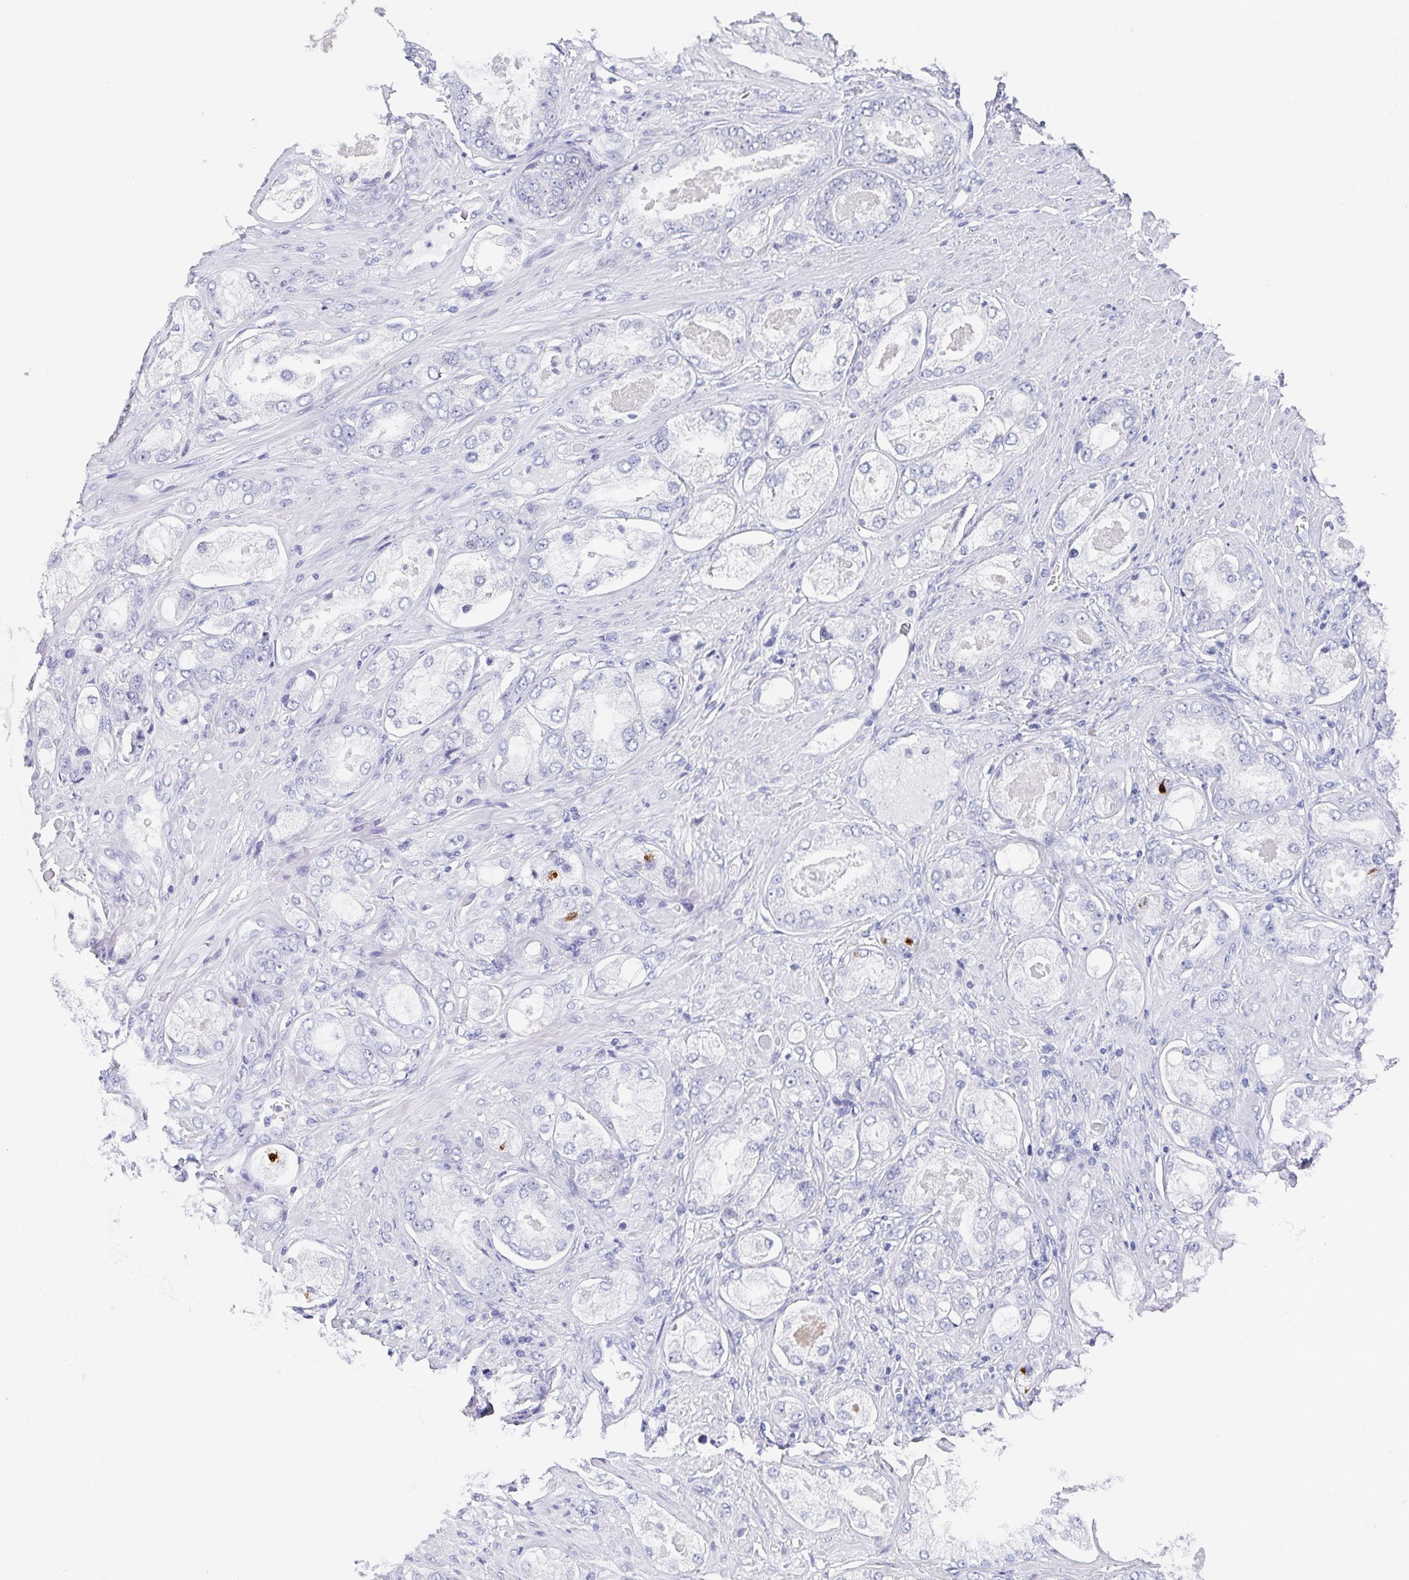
{"staining": {"intensity": "negative", "quantity": "none", "location": "none"}, "tissue": "prostate cancer", "cell_type": "Tumor cells", "image_type": "cancer", "snomed": [{"axis": "morphology", "description": "Adenocarcinoma, Low grade"}, {"axis": "topography", "description": "Prostate"}], "caption": "High power microscopy micrograph of an immunohistochemistry image of prostate cancer (low-grade adenocarcinoma), revealing no significant staining in tumor cells.", "gene": "TNFRSF8", "patient": {"sex": "male", "age": 68}}